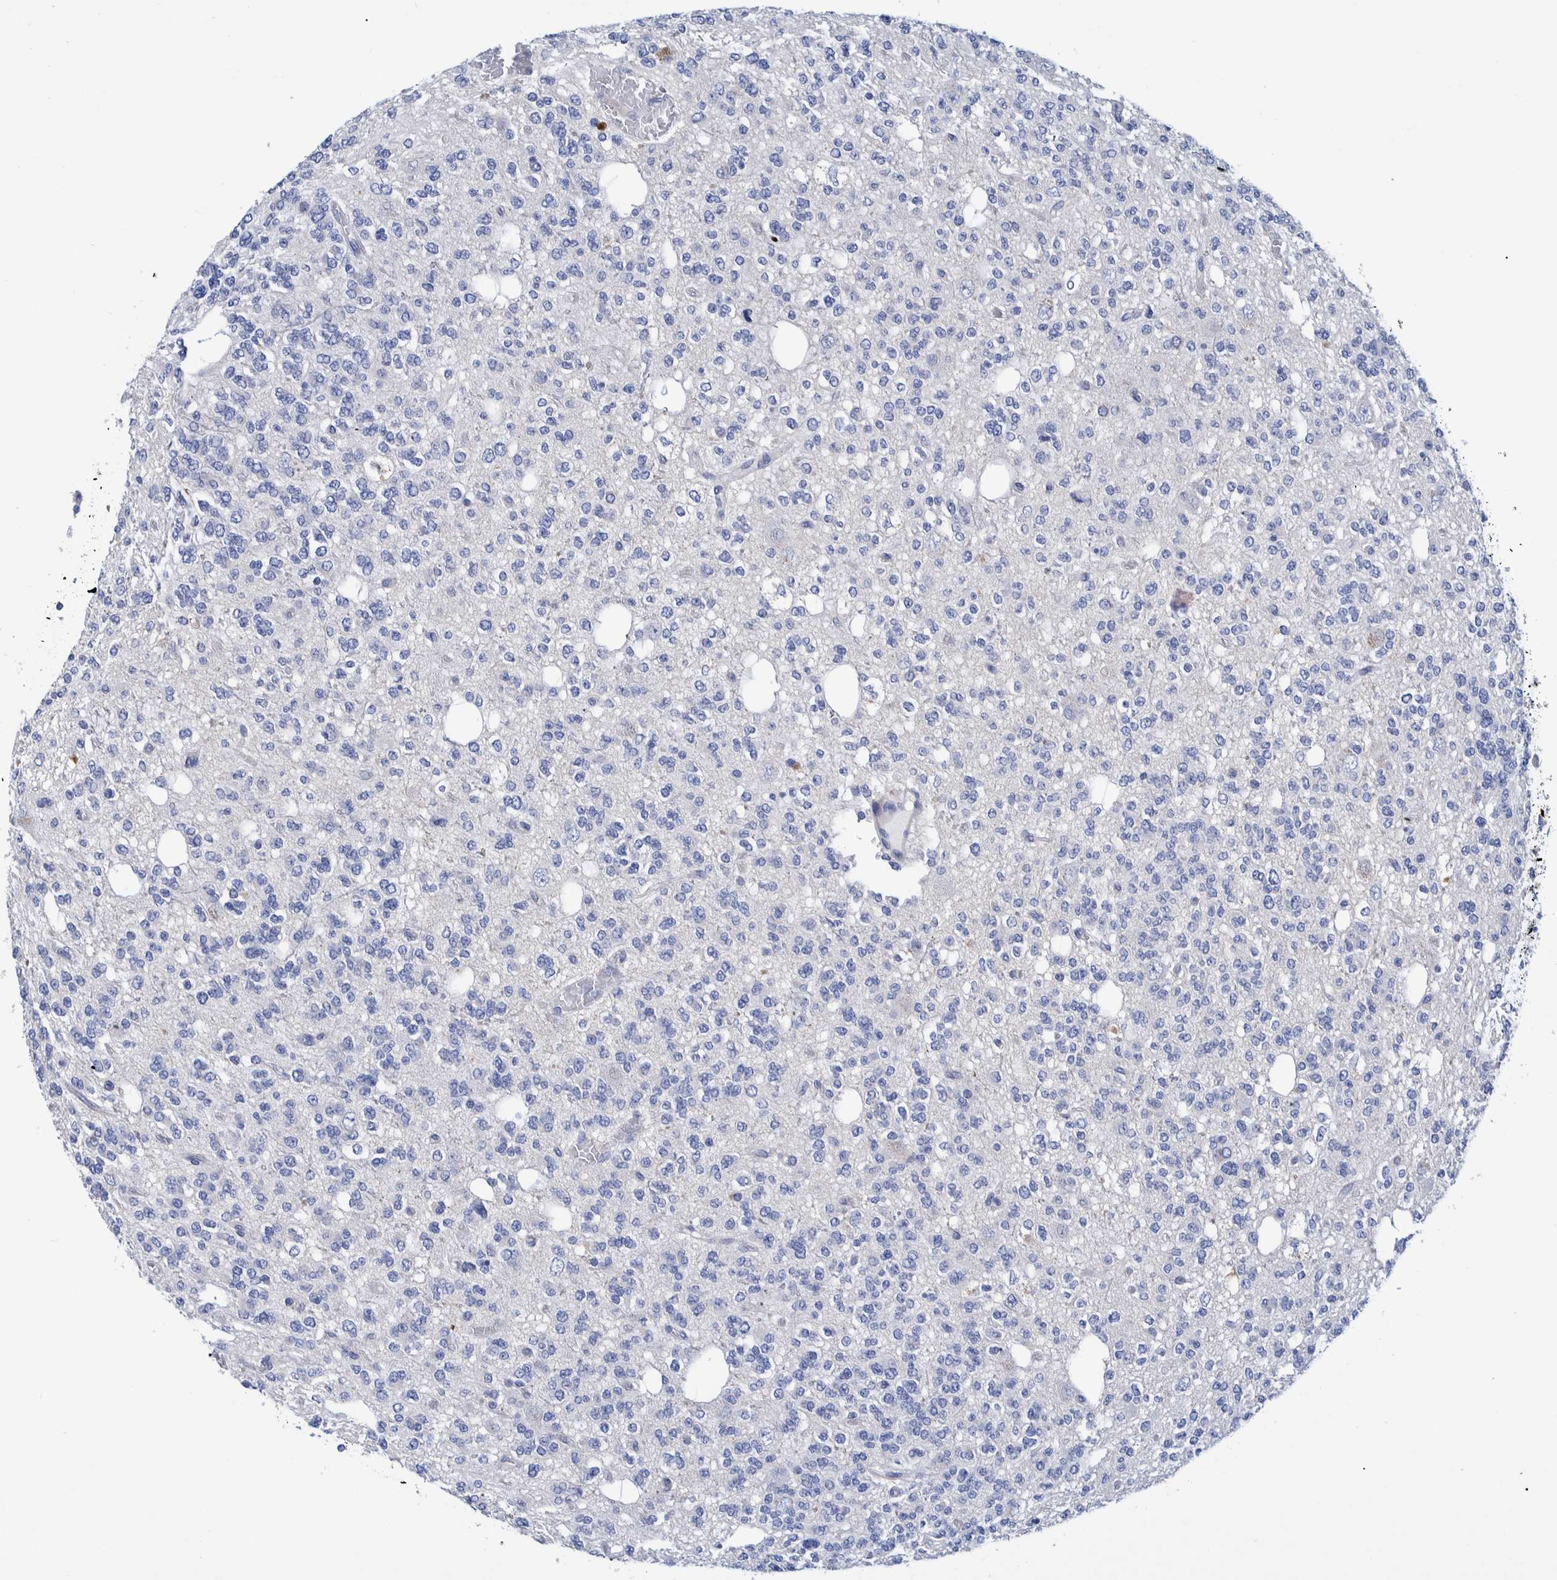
{"staining": {"intensity": "negative", "quantity": "none", "location": "none"}, "tissue": "glioma", "cell_type": "Tumor cells", "image_type": "cancer", "snomed": [{"axis": "morphology", "description": "Glioma, malignant, Low grade"}, {"axis": "topography", "description": "Brain"}], "caption": "Micrograph shows no protein positivity in tumor cells of malignant glioma (low-grade) tissue.", "gene": "MKS1", "patient": {"sex": "male", "age": 38}}